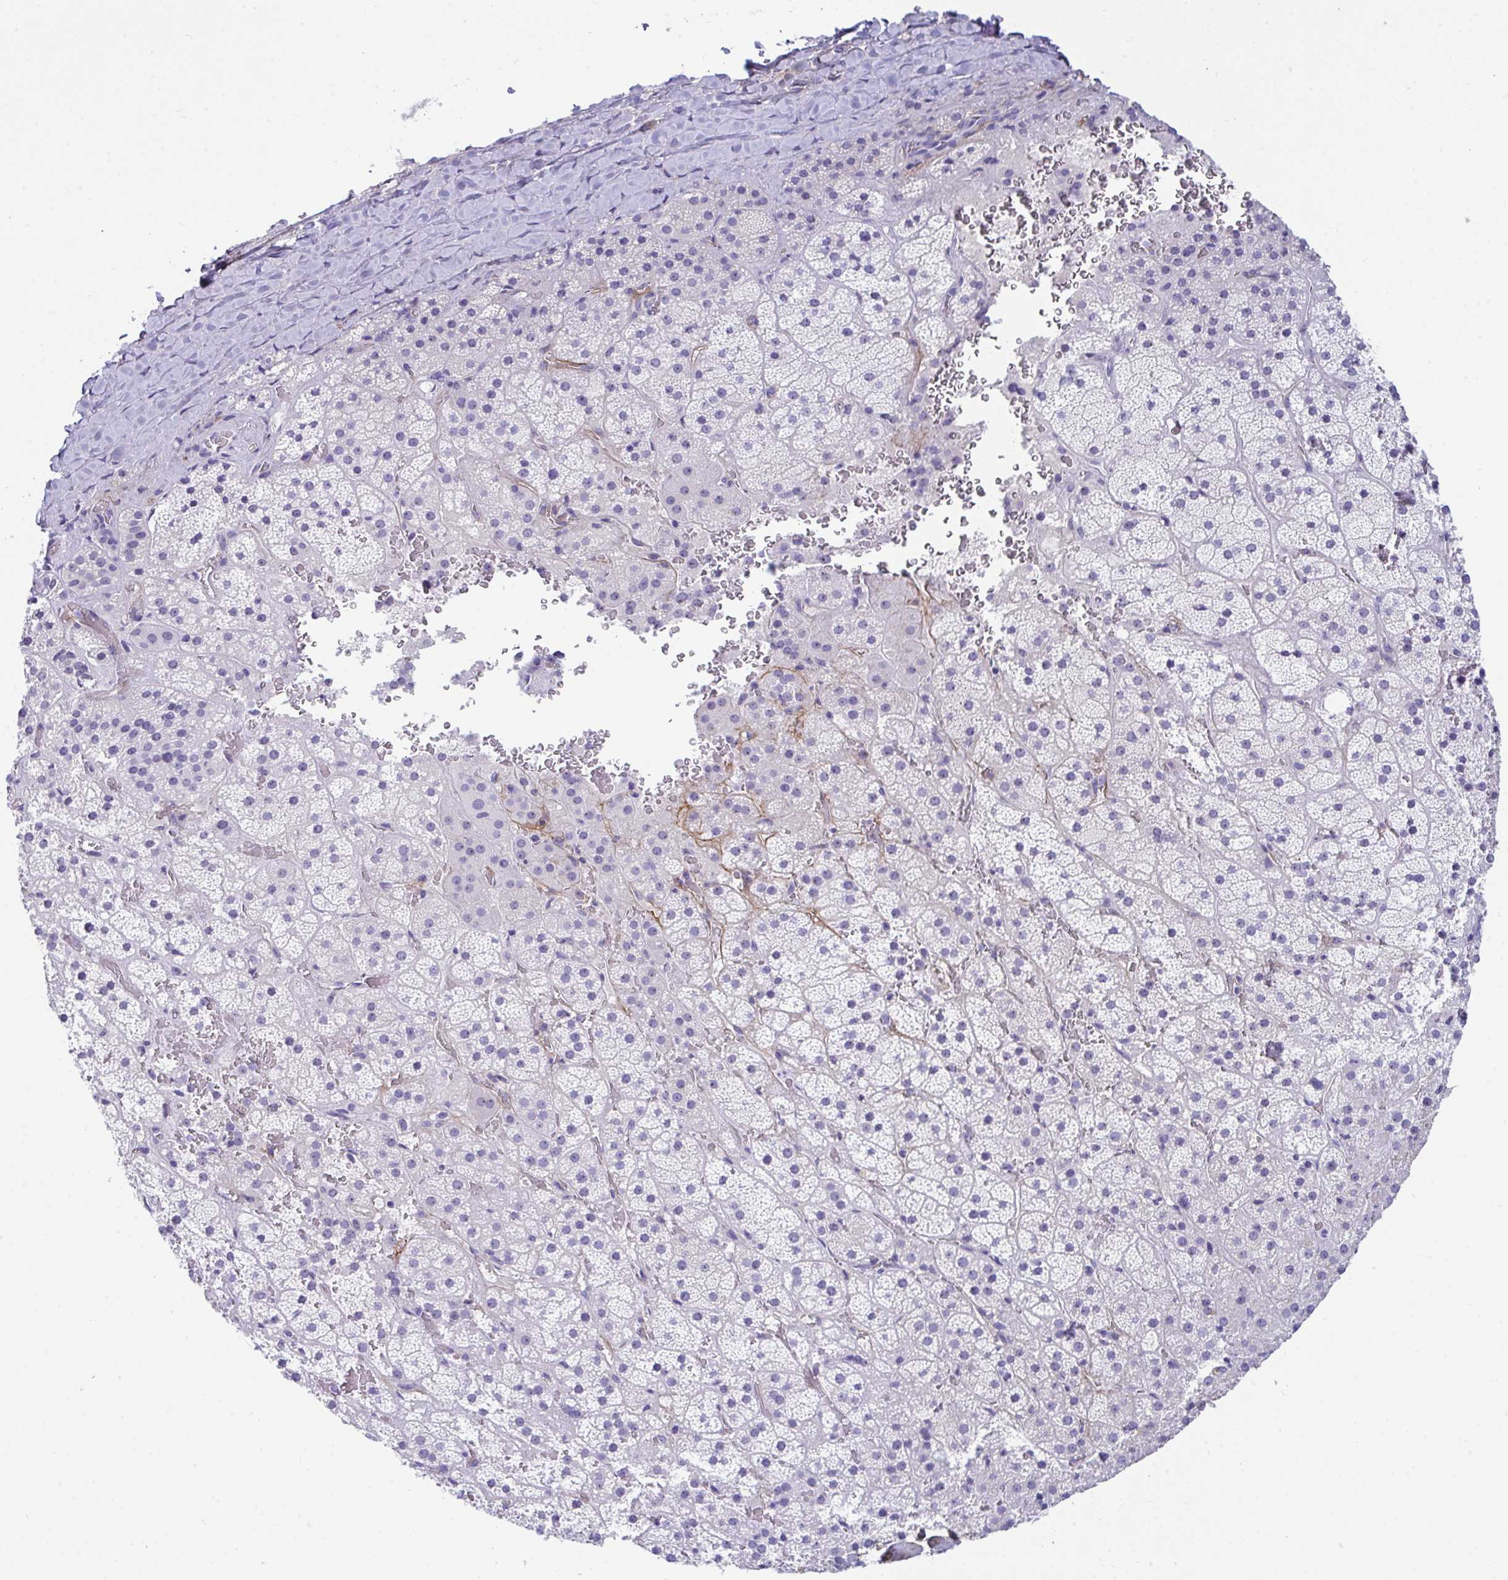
{"staining": {"intensity": "negative", "quantity": "none", "location": "none"}, "tissue": "adrenal gland", "cell_type": "Glandular cells", "image_type": "normal", "snomed": [{"axis": "morphology", "description": "Normal tissue, NOS"}, {"axis": "topography", "description": "Adrenal gland"}], "caption": "A micrograph of adrenal gland stained for a protein shows no brown staining in glandular cells. Brightfield microscopy of IHC stained with DAB (brown) and hematoxylin (blue), captured at high magnification.", "gene": "LHFPL6", "patient": {"sex": "male", "age": 57}}